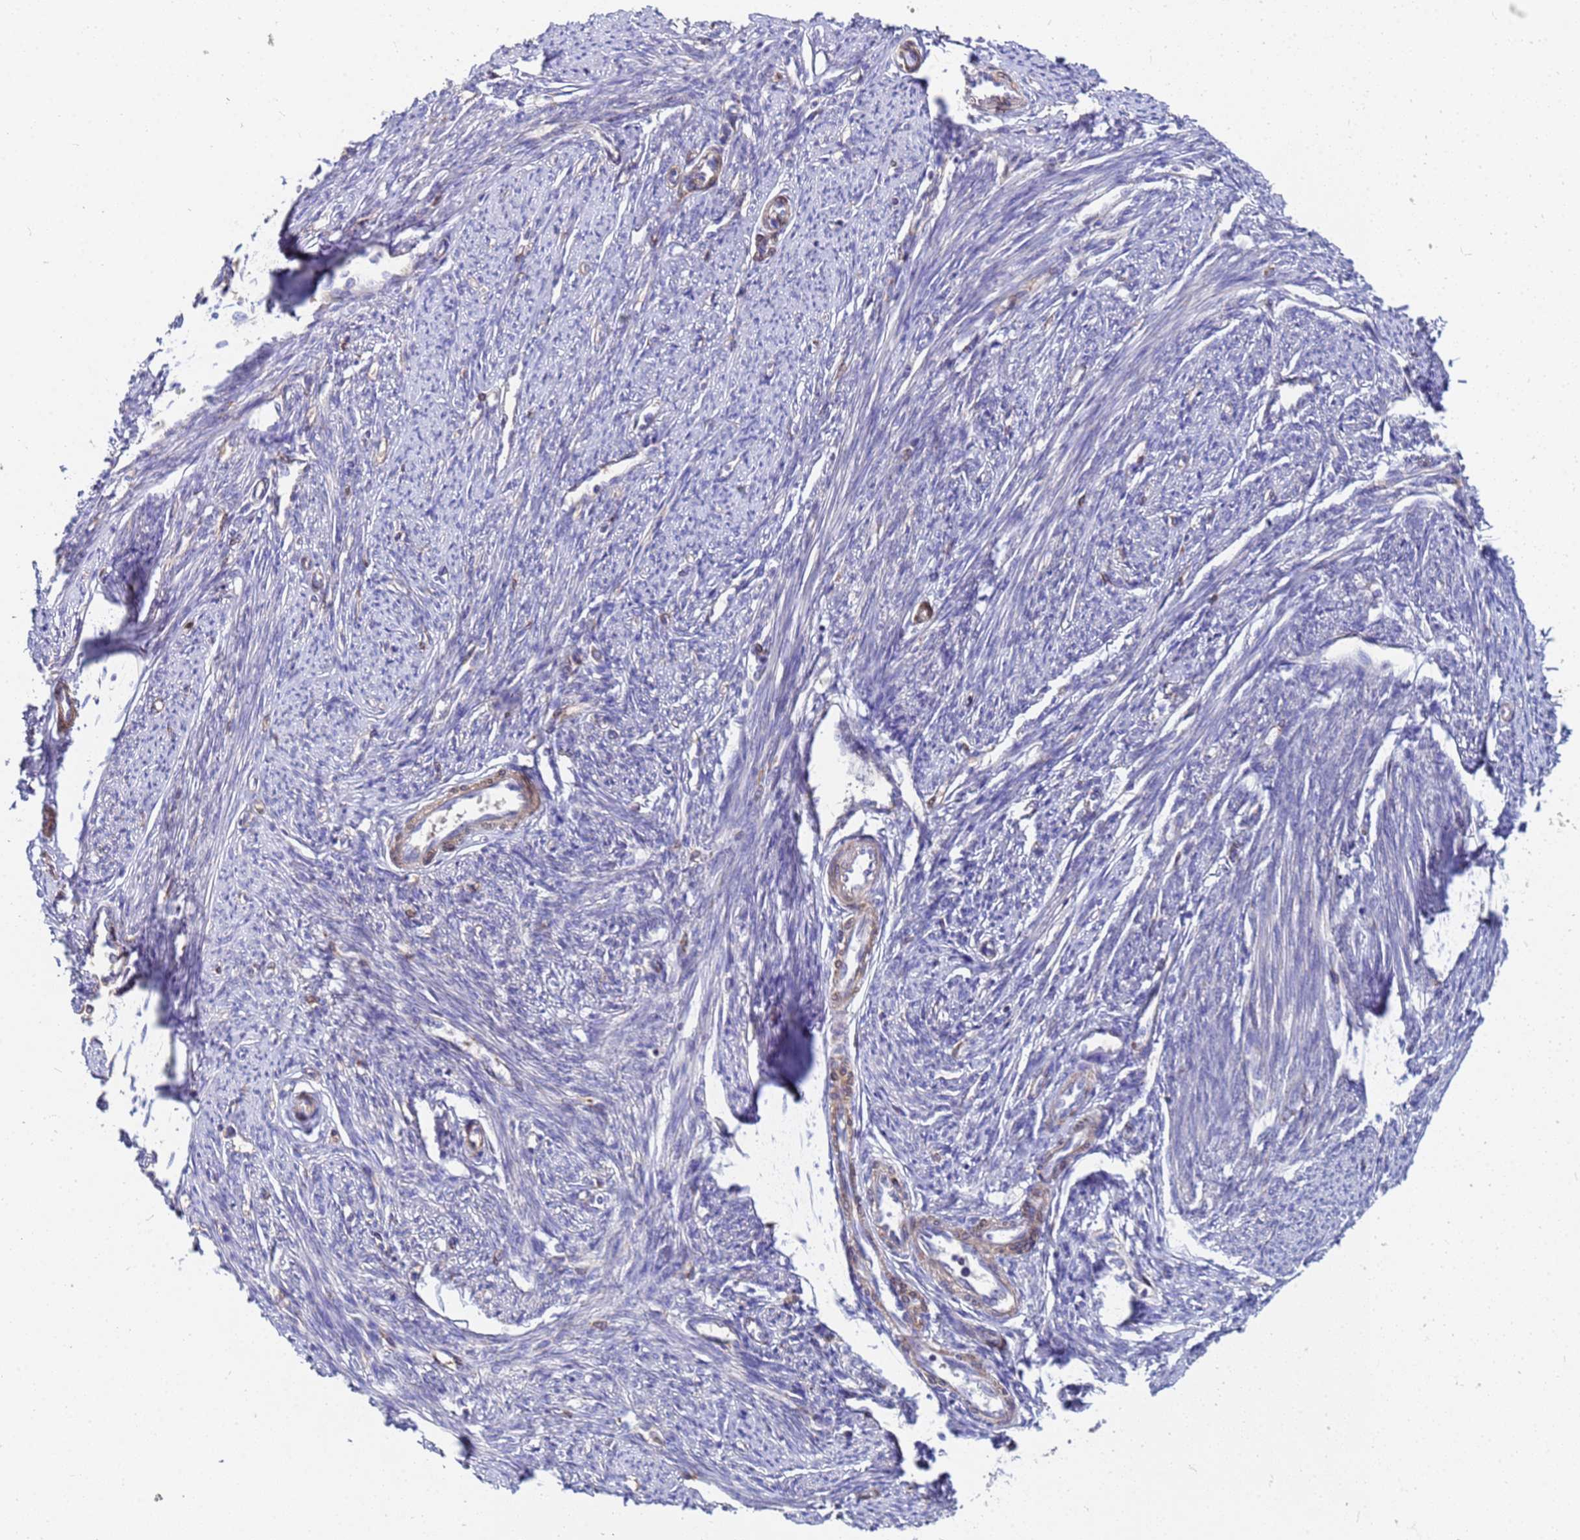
{"staining": {"intensity": "negative", "quantity": "none", "location": "none"}, "tissue": "smooth muscle", "cell_type": "Smooth muscle cells", "image_type": "normal", "snomed": [{"axis": "morphology", "description": "Normal tissue, NOS"}, {"axis": "topography", "description": "Smooth muscle"}, {"axis": "topography", "description": "Uterus"}], "caption": "Smooth muscle cells are negative for brown protein staining in normal smooth muscle. Nuclei are stained in blue.", "gene": "C5orf34", "patient": {"sex": "female", "age": 59}}